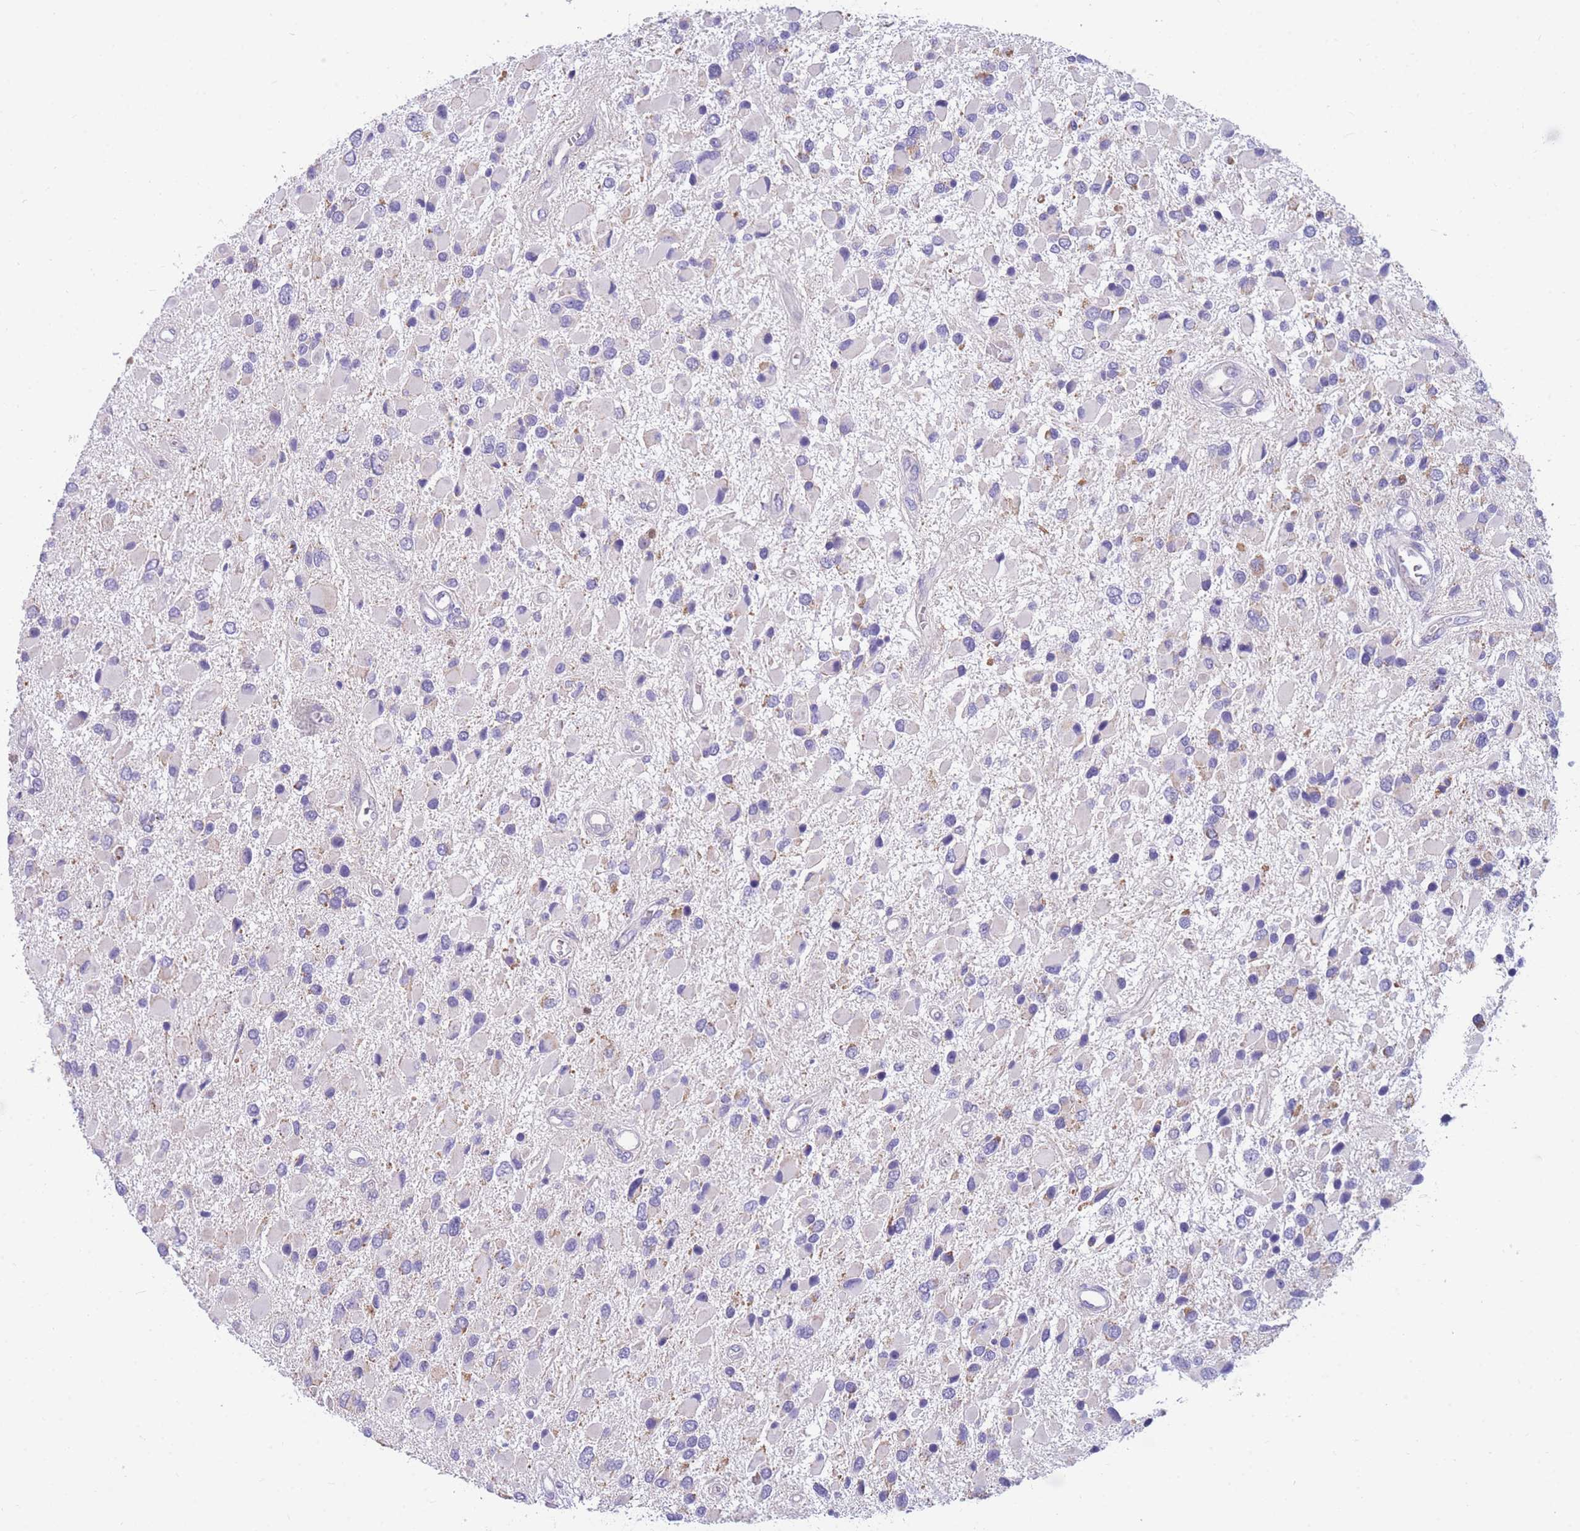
{"staining": {"intensity": "moderate", "quantity": "<25%", "location": "cytoplasmic/membranous"}, "tissue": "glioma", "cell_type": "Tumor cells", "image_type": "cancer", "snomed": [{"axis": "morphology", "description": "Glioma, malignant, High grade"}, {"axis": "topography", "description": "Brain"}], "caption": "DAB immunohistochemical staining of human high-grade glioma (malignant) exhibits moderate cytoplasmic/membranous protein expression in approximately <25% of tumor cells.", "gene": "DHRS11", "patient": {"sex": "male", "age": 53}}